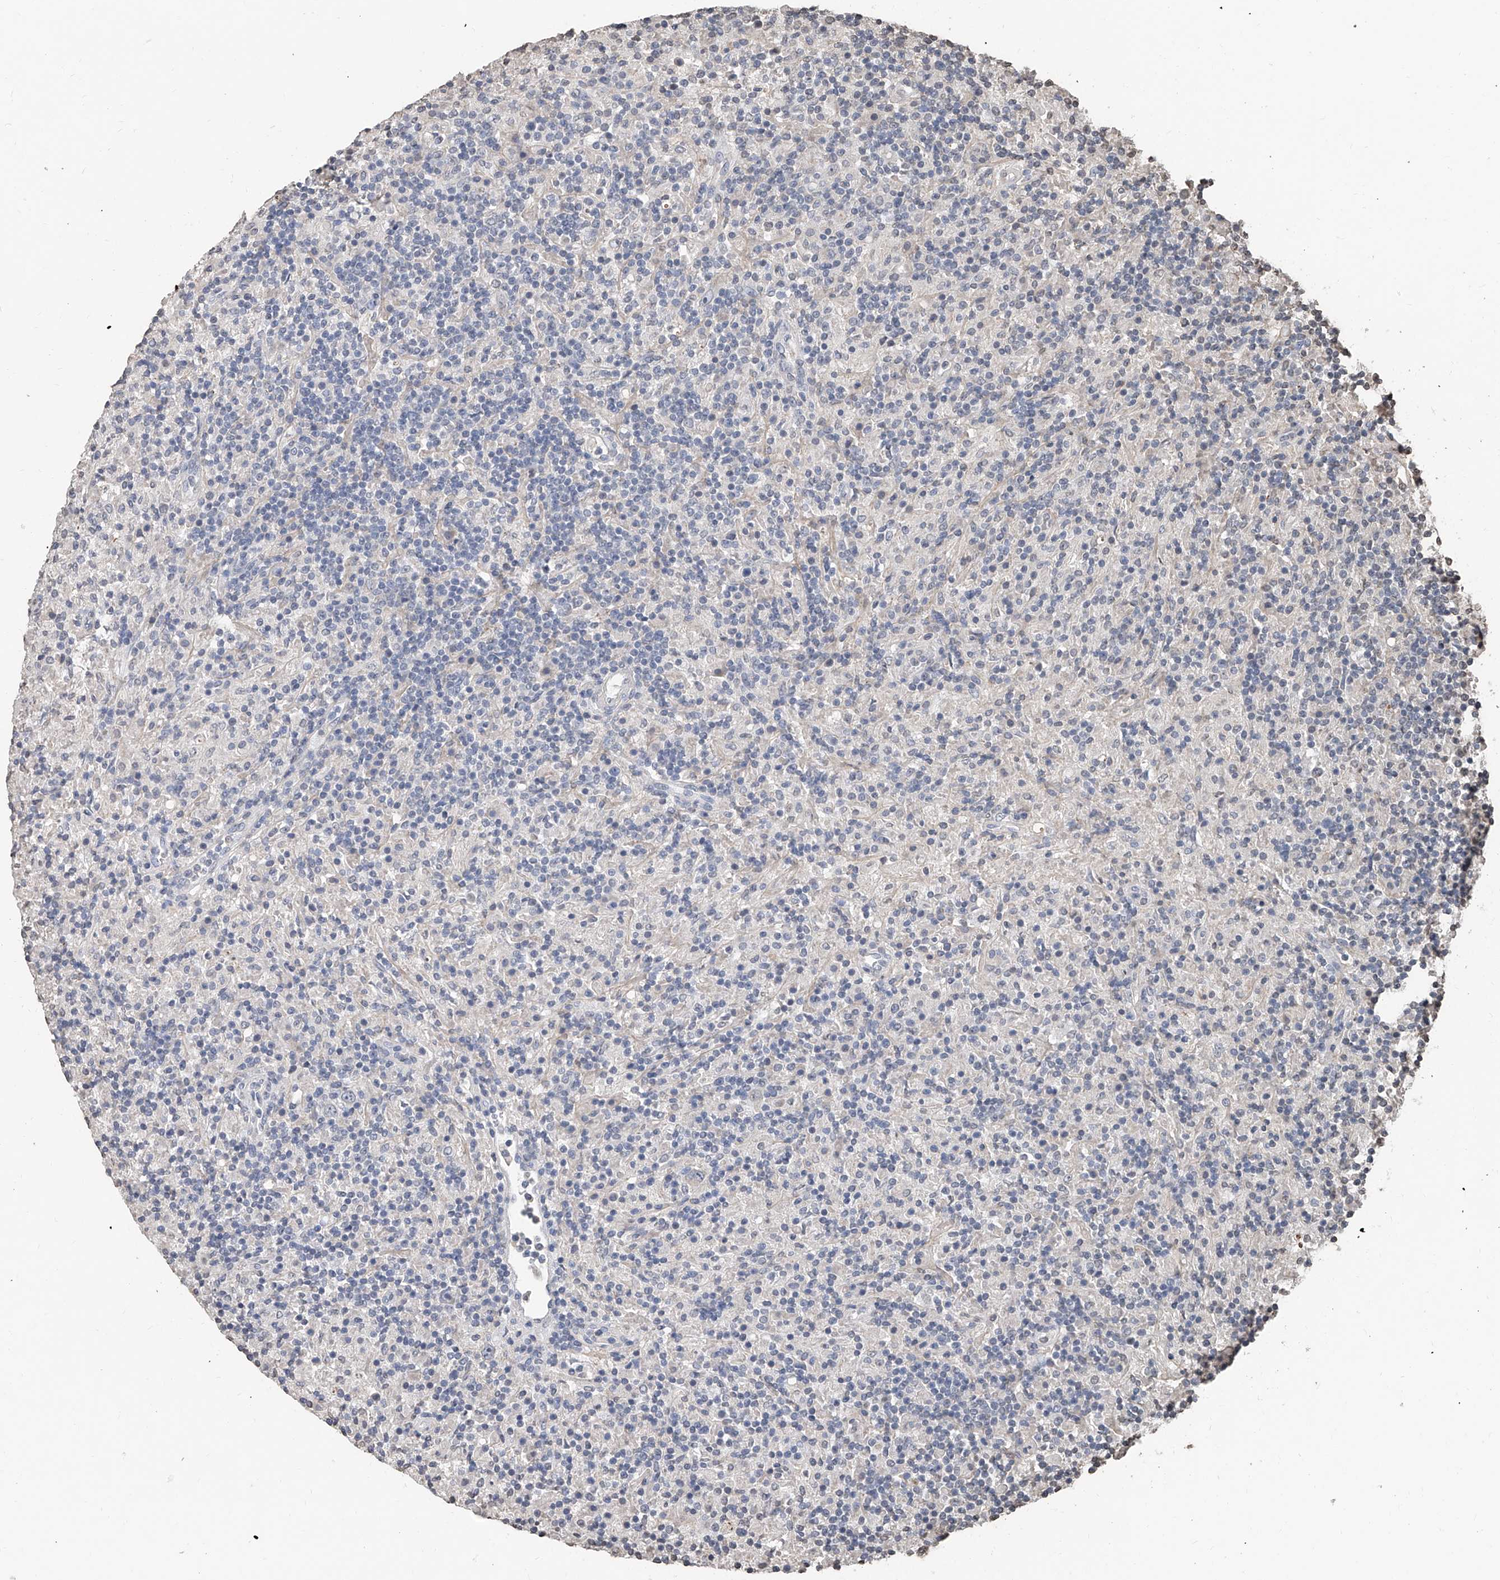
{"staining": {"intensity": "negative", "quantity": "none", "location": "none"}, "tissue": "lymphoma", "cell_type": "Tumor cells", "image_type": "cancer", "snomed": [{"axis": "morphology", "description": "Hodgkin's disease, NOS"}, {"axis": "topography", "description": "Lymph node"}], "caption": "Immunohistochemistry image of lymphoma stained for a protein (brown), which exhibits no expression in tumor cells.", "gene": "RP9", "patient": {"sex": "male", "age": 70}}